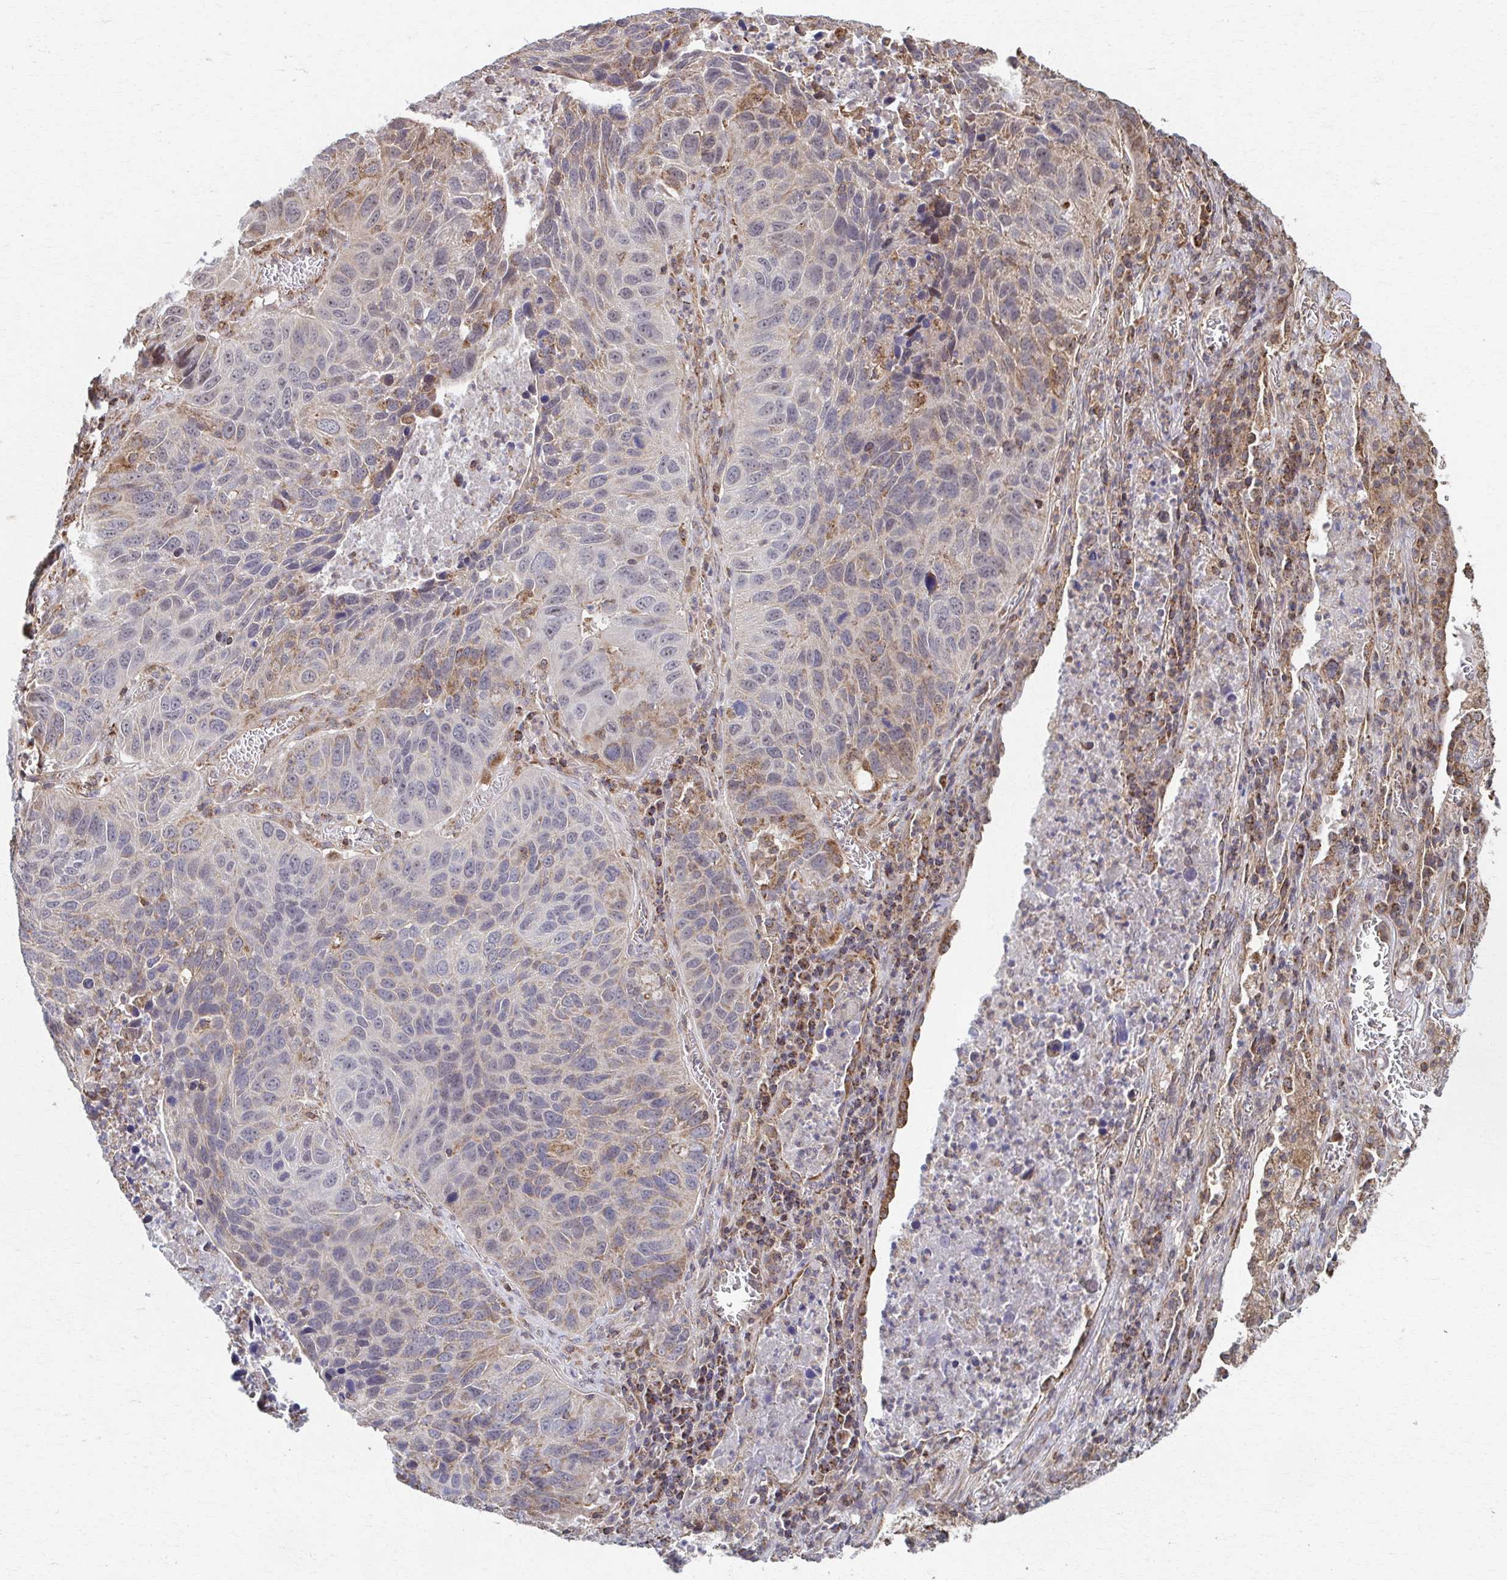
{"staining": {"intensity": "weak", "quantity": "<25%", "location": "cytoplasmic/membranous"}, "tissue": "lung cancer", "cell_type": "Tumor cells", "image_type": "cancer", "snomed": [{"axis": "morphology", "description": "Squamous cell carcinoma, NOS"}, {"axis": "topography", "description": "Lung"}], "caption": "A histopathology image of lung cancer (squamous cell carcinoma) stained for a protein displays no brown staining in tumor cells. The staining was performed using DAB to visualize the protein expression in brown, while the nuclei were stained in blue with hematoxylin (Magnification: 20x).", "gene": "KLHL34", "patient": {"sex": "female", "age": 61}}